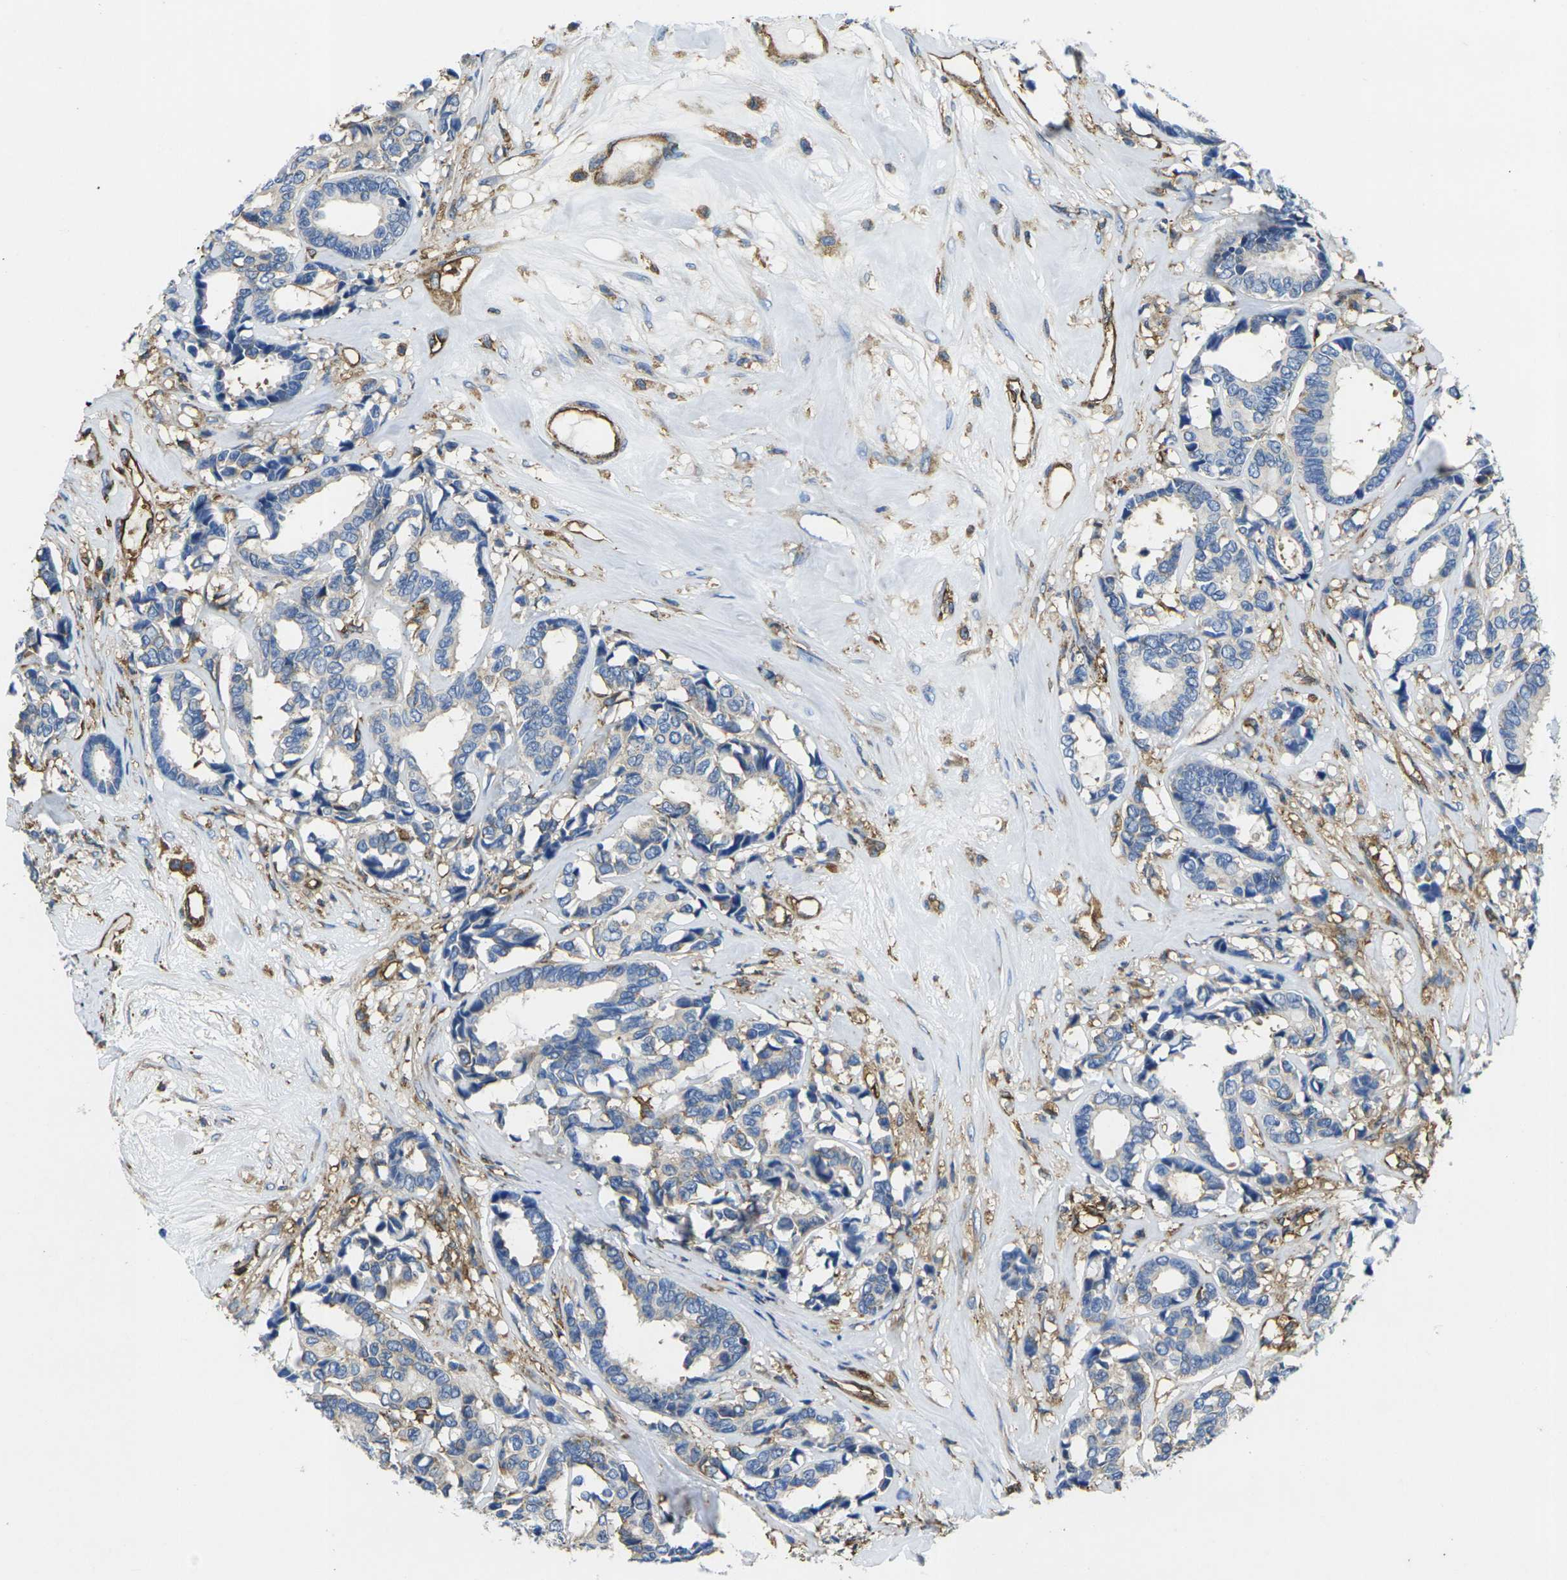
{"staining": {"intensity": "negative", "quantity": "none", "location": "none"}, "tissue": "breast cancer", "cell_type": "Tumor cells", "image_type": "cancer", "snomed": [{"axis": "morphology", "description": "Duct carcinoma"}, {"axis": "topography", "description": "Breast"}], "caption": "This is a histopathology image of IHC staining of breast intraductal carcinoma, which shows no staining in tumor cells.", "gene": "FAM110D", "patient": {"sex": "female", "age": 87}}